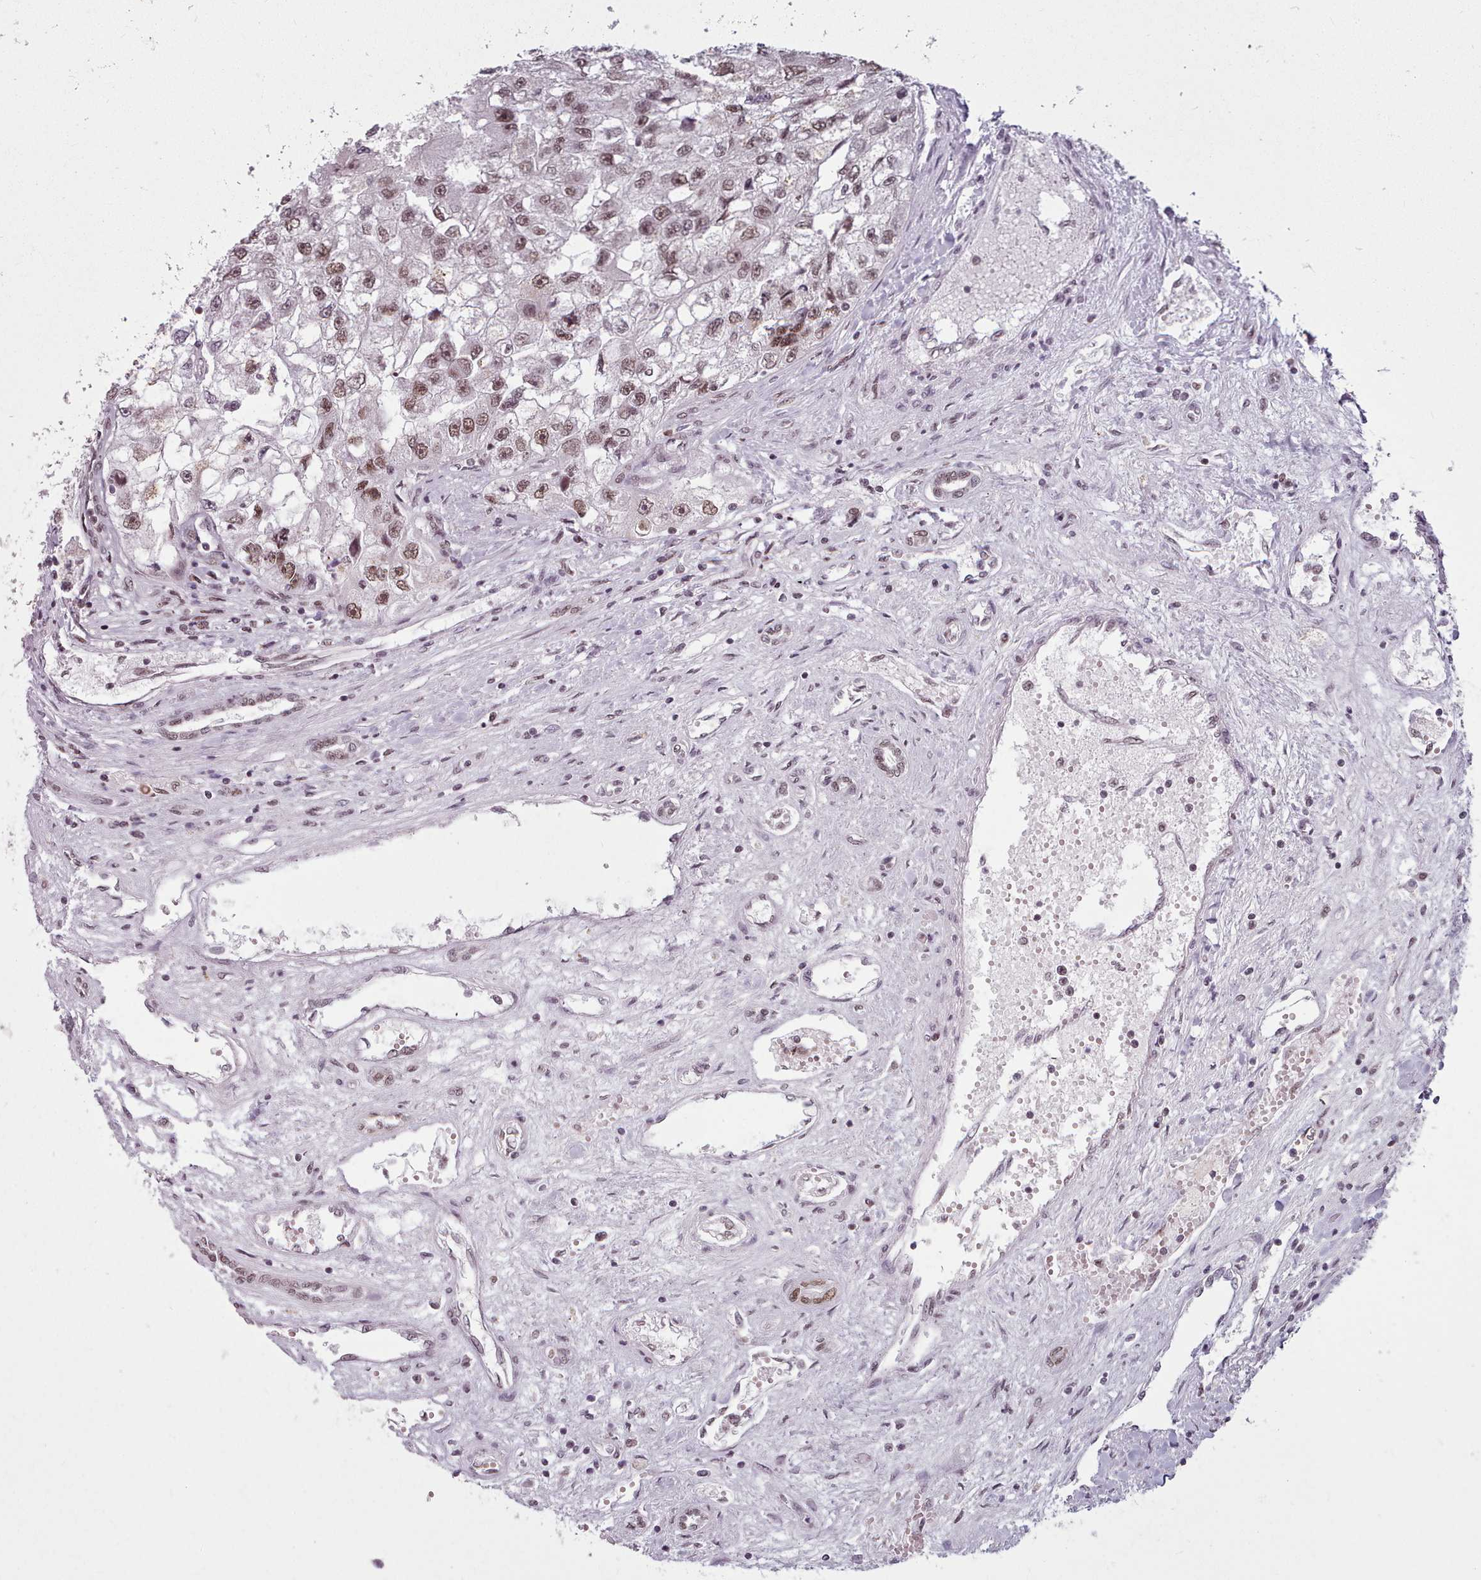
{"staining": {"intensity": "moderate", "quantity": ">75%", "location": "nuclear"}, "tissue": "renal cancer", "cell_type": "Tumor cells", "image_type": "cancer", "snomed": [{"axis": "morphology", "description": "Adenocarcinoma, NOS"}, {"axis": "topography", "description": "Kidney"}], "caption": "Renal cancer (adenocarcinoma) was stained to show a protein in brown. There is medium levels of moderate nuclear positivity in approximately >75% of tumor cells.", "gene": "SRRM1", "patient": {"sex": "male", "age": 63}}